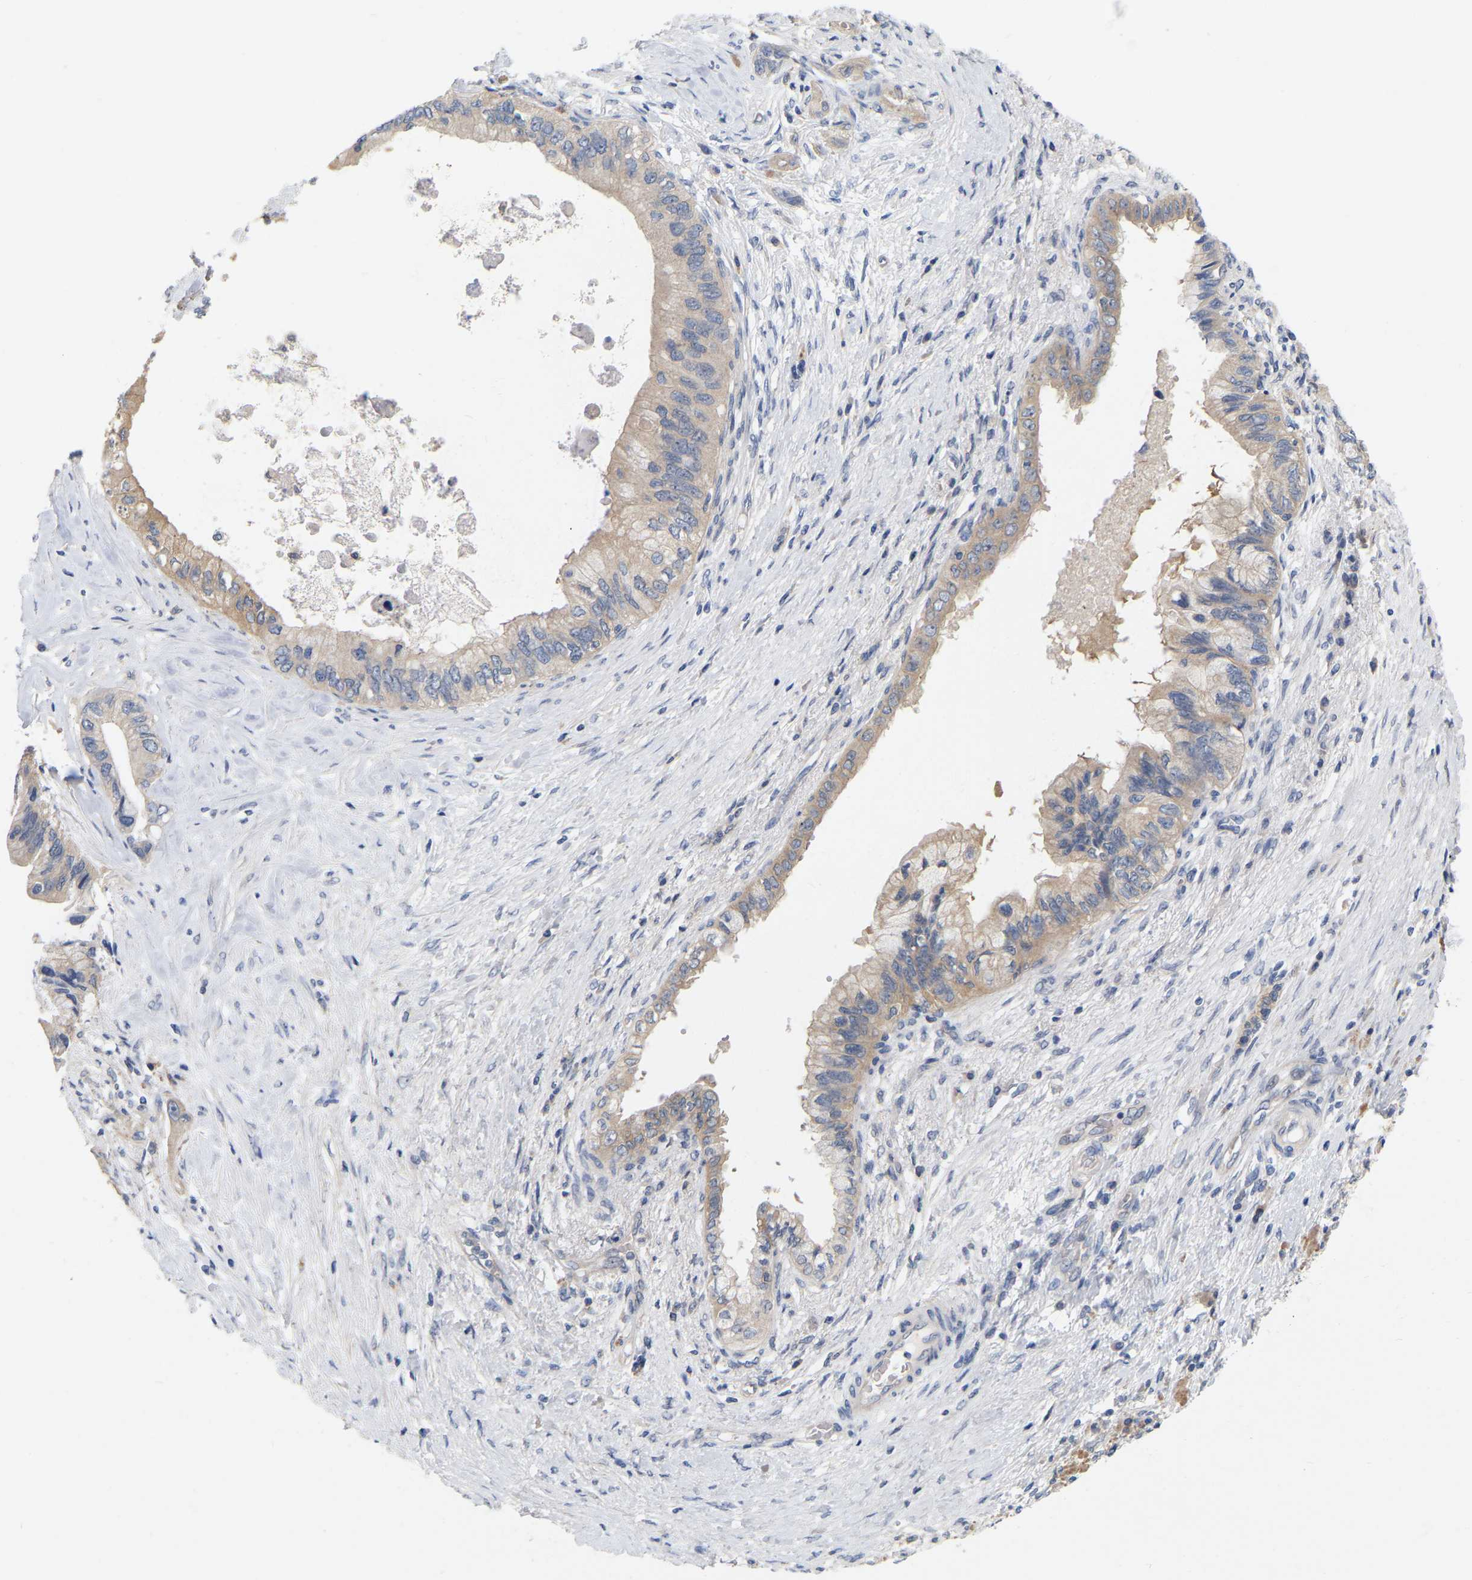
{"staining": {"intensity": "weak", "quantity": ">75%", "location": "cytoplasmic/membranous"}, "tissue": "pancreatic cancer", "cell_type": "Tumor cells", "image_type": "cancer", "snomed": [{"axis": "morphology", "description": "Adenocarcinoma, NOS"}, {"axis": "topography", "description": "Pancreas"}], "caption": "Approximately >75% of tumor cells in adenocarcinoma (pancreatic) exhibit weak cytoplasmic/membranous protein expression as visualized by brown immunohistochemical staining.", "gene": "WIPI2", "patient": {"sex": "female", "age": 73}}